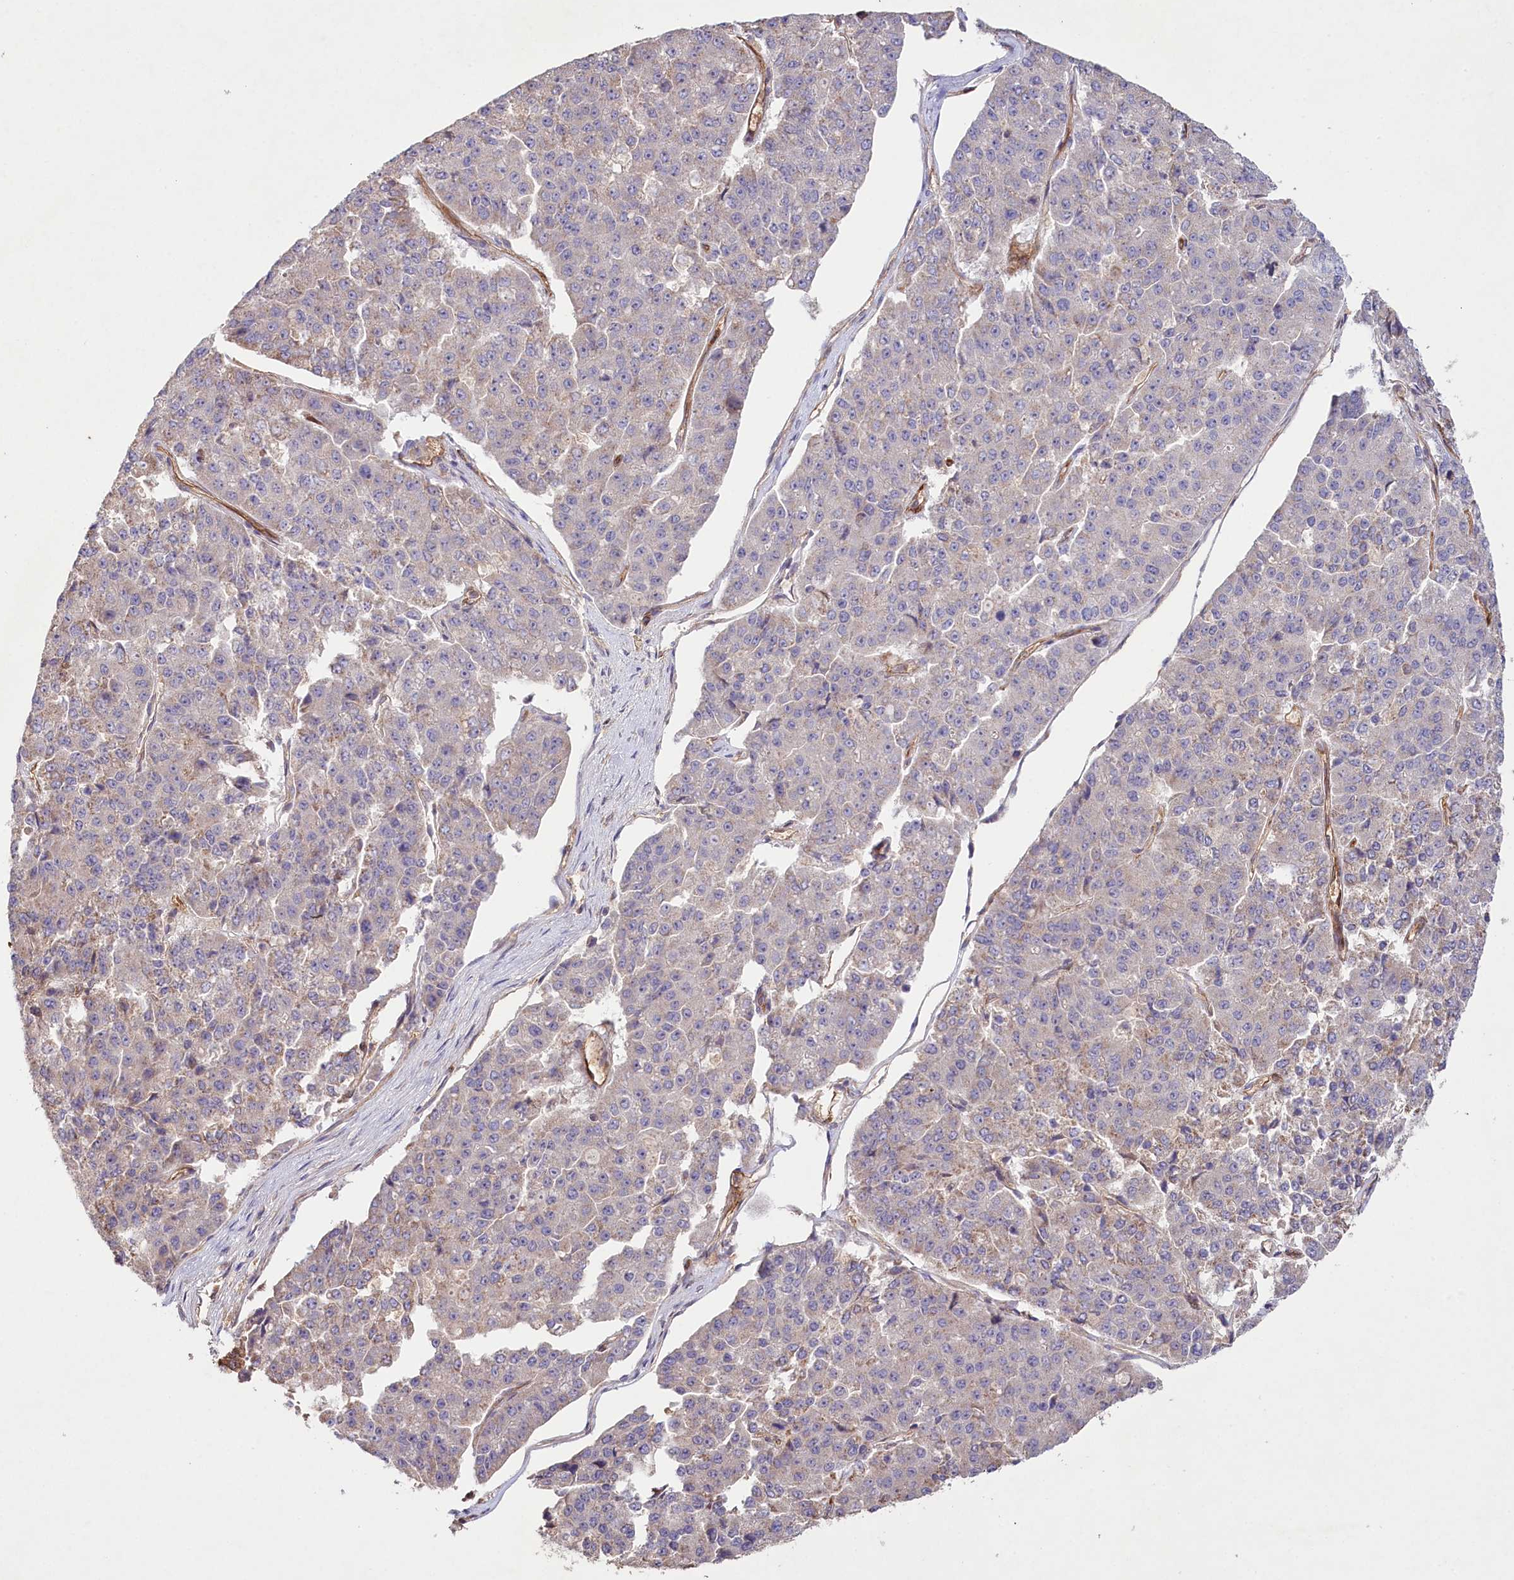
{"staining": {"intensity": "weak", "quantity": "<25%", "location": "cytoplasmic/membranous"}, "tissue": "pancreatic cancer", "cell_type": "Tumor cells", "image_type": "cancer", "snomed": [{"axis": "morphology", "description": "Adenocarcinoma, NOS"}, {"axis": "topography", "description": "Pancreas"}], "caption": "This image is of pancreatic cancer (adenocarcinoma) stained with immunohistochemistry (IHC) to label a protein in brown with the nuclei are counter-stained blue. There is no positivity in tumor cells. (Brightfield microscopy of DAB immunohistochemistry at high magnification).", "gene": "RBP5", "patient": {"sex": "male", "age": 50}}